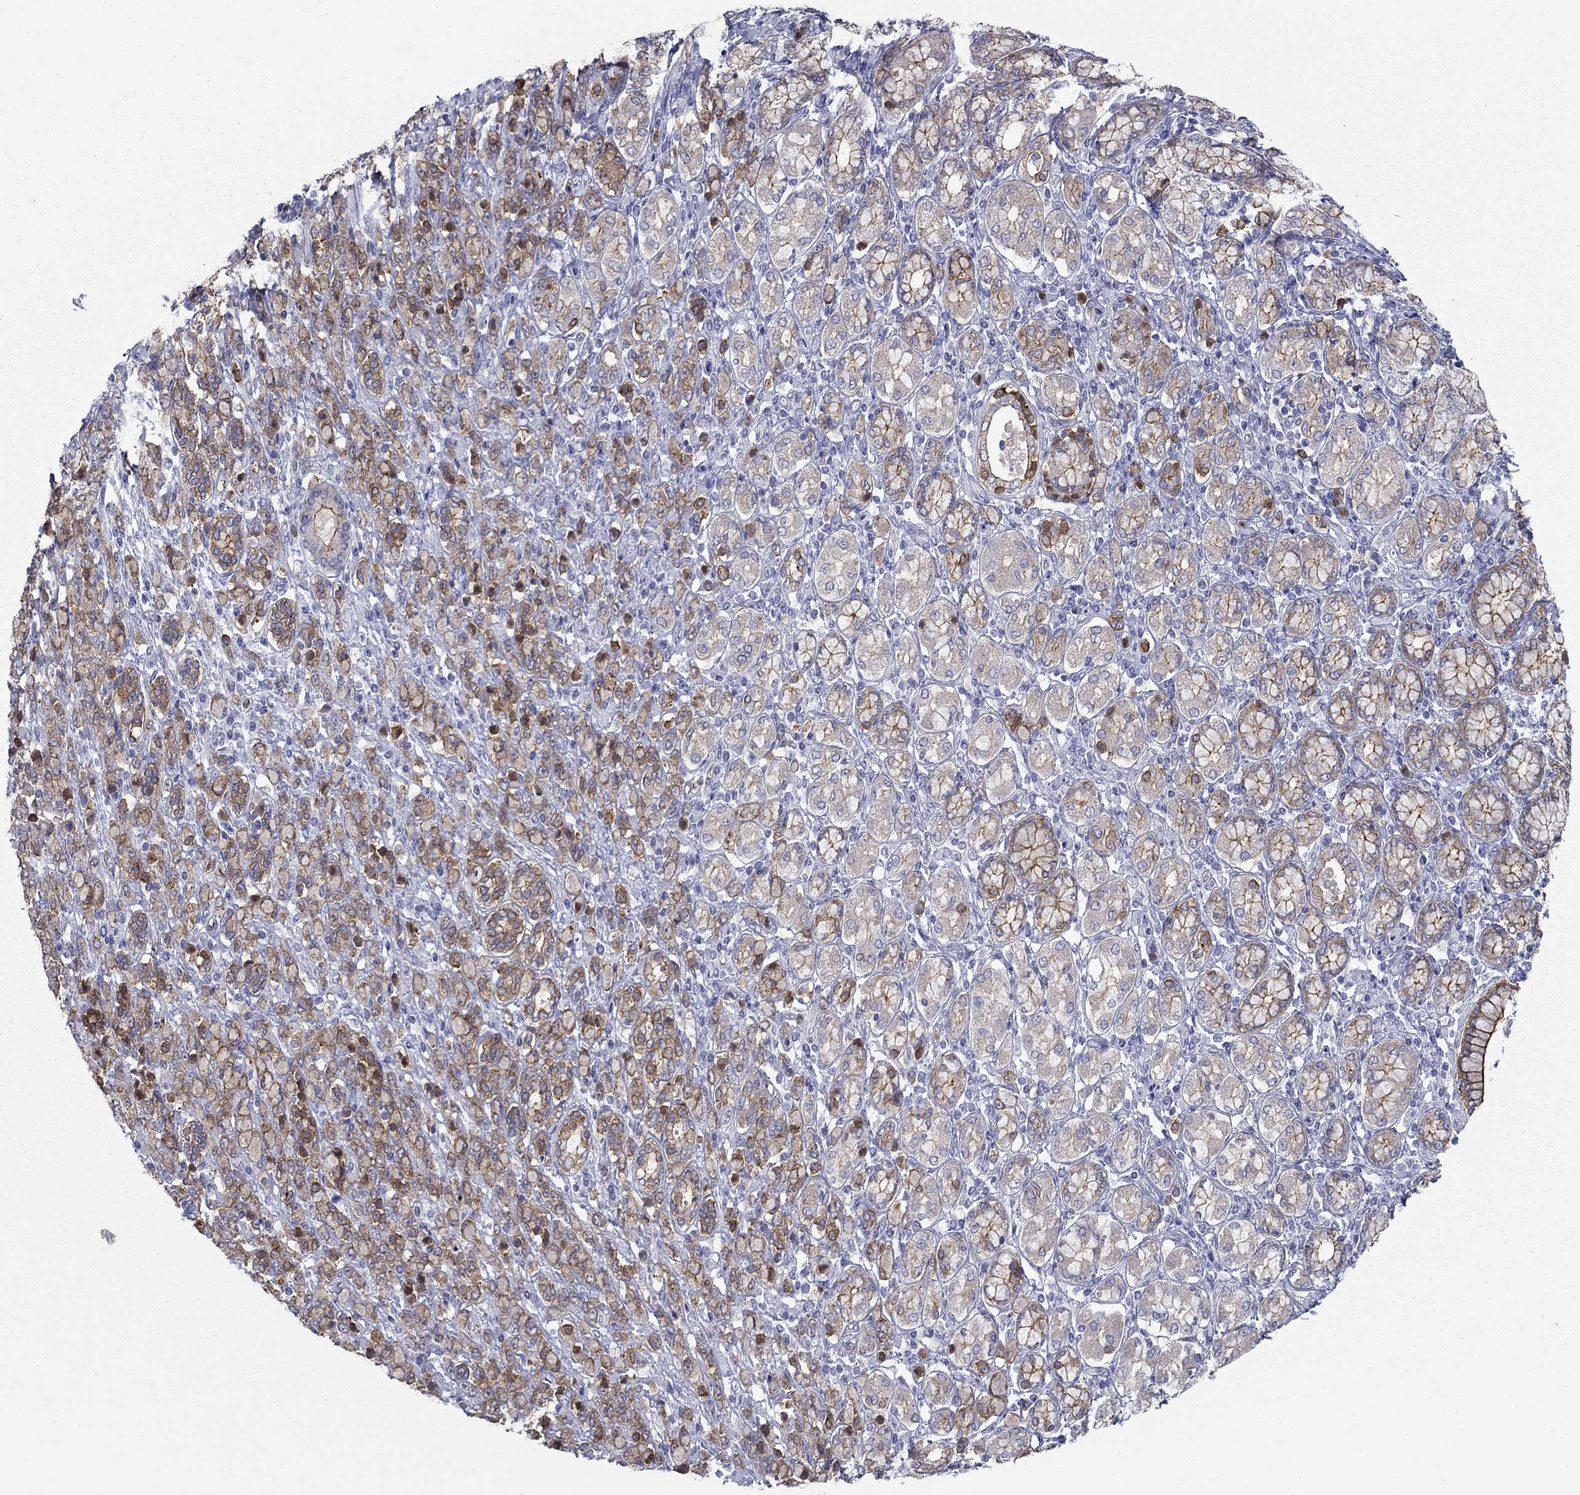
{"staining": {"intensity": "moderate", "quantity": ">75%", "location": "cytoplasmic/membranous"}, "tissue": "stomach cancer", "cell_type": "Tumor cells", "image_type": "cancer", "snomed": [{"axis": "morphology", "description": "Normal tissue, NOS"}, {"axis": "morphology", "description": "Adenocarcinoma, NOS"}, {"axis": "topography", "description": "Stomach"}], "caption": "About >75% of tumor cells in stomach cancer (adenocarcinoma) demonstrate moderate cytoplasmic/membranous protein expression as visualized by brown immunohistochemical staining.", "gene": "PLS1", "patient": {"sex": "female", "age": 79}}